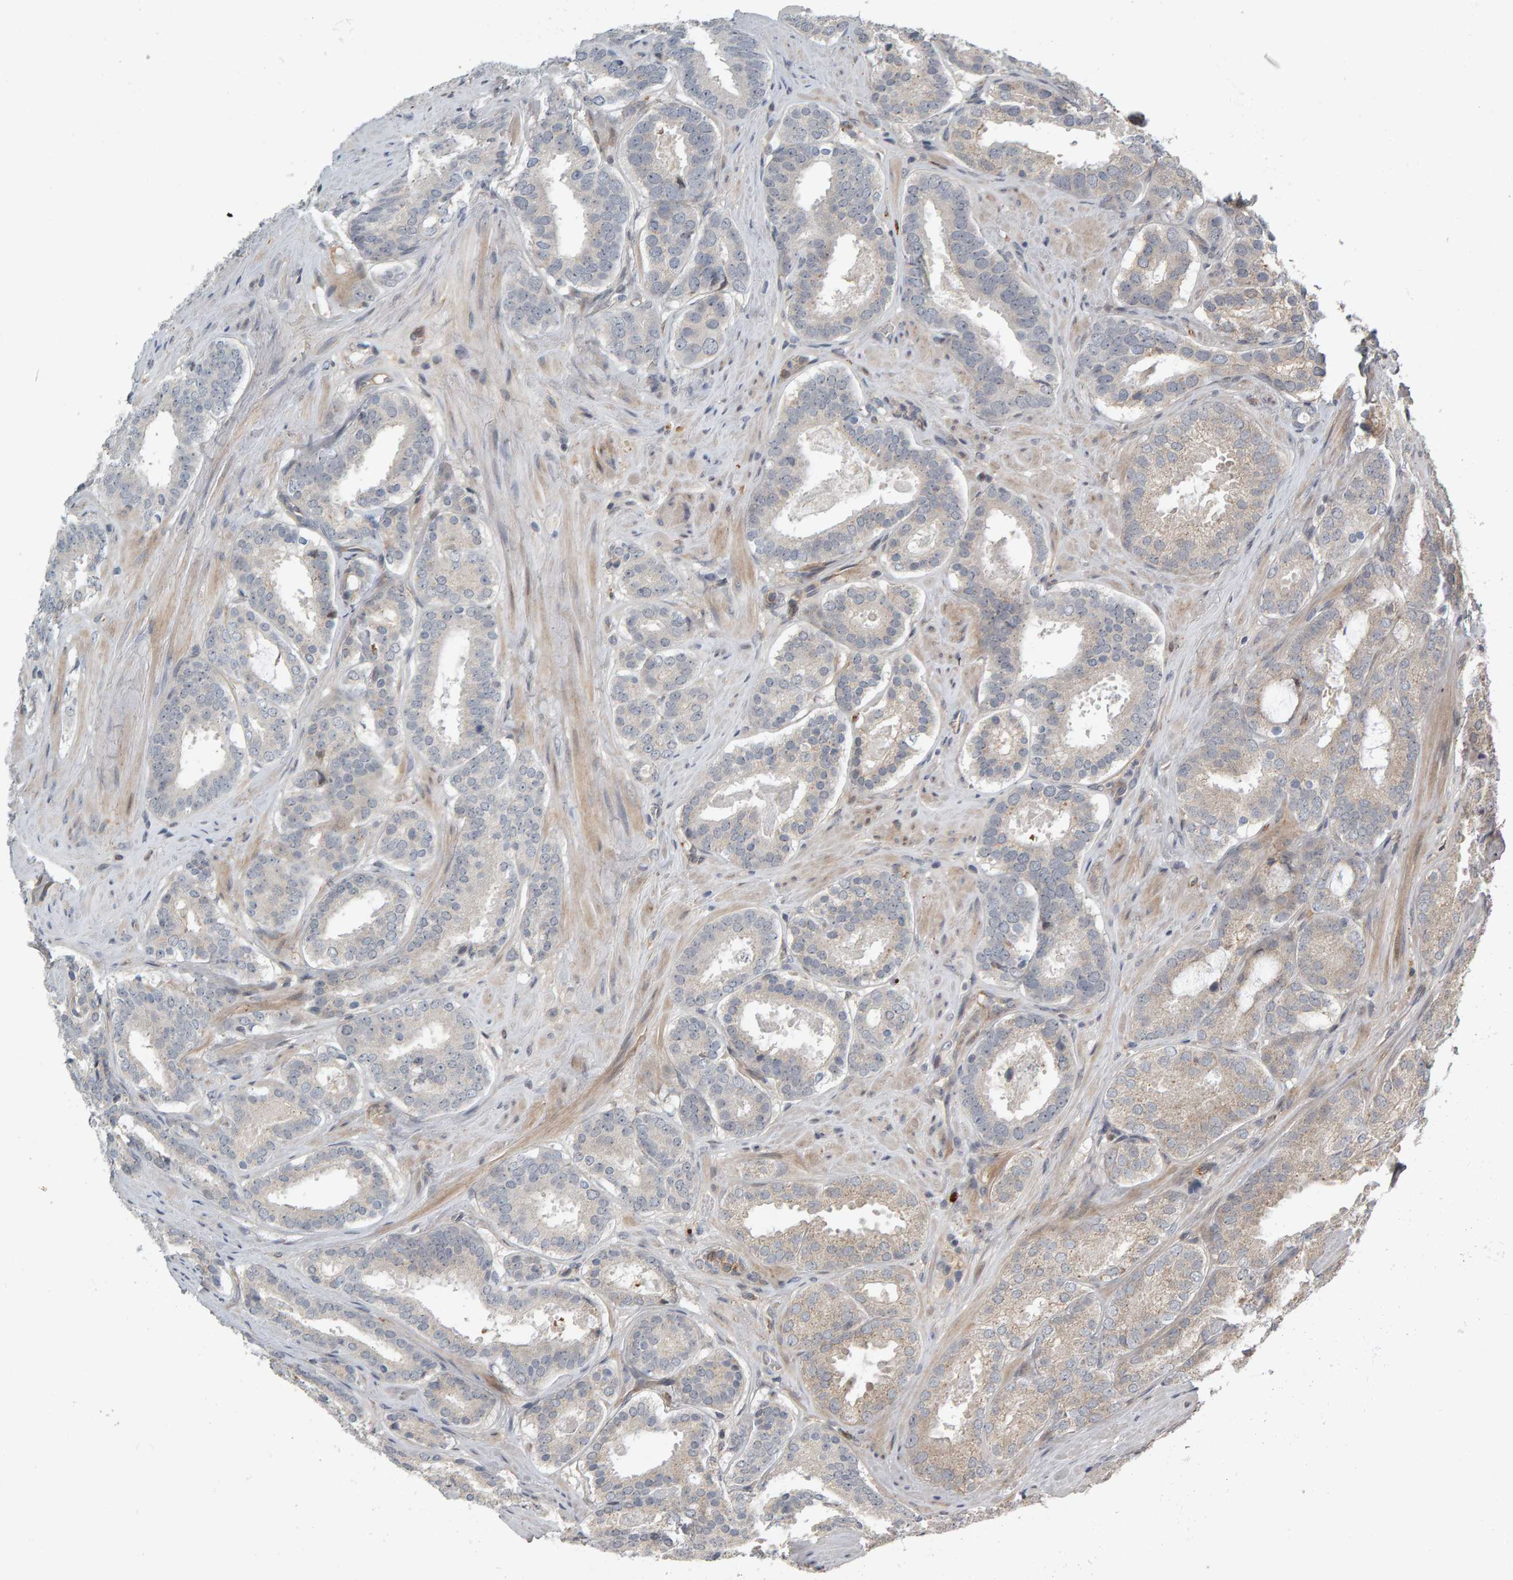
{"staining": {"intensity": "weak", "quantity": "<25%", "location": "cytoplasmic/membranous"}, "tissue": "prostate cancer", "cell_type": "Tumor cells", "image_type": "cancer", "snomed": [{"axis": "morphology", "description": "Adenocarcinoma, Low grade"}, {"axis": "topography", "description": "Prostate"}], "caption": "DAB immunohistochemical staining of adenocarcinoma (low-grade) (prostate) displays no significant expression in tumor cells.", "gene": "ZNF160", "patient": {"sex": "male", "age": 69}}